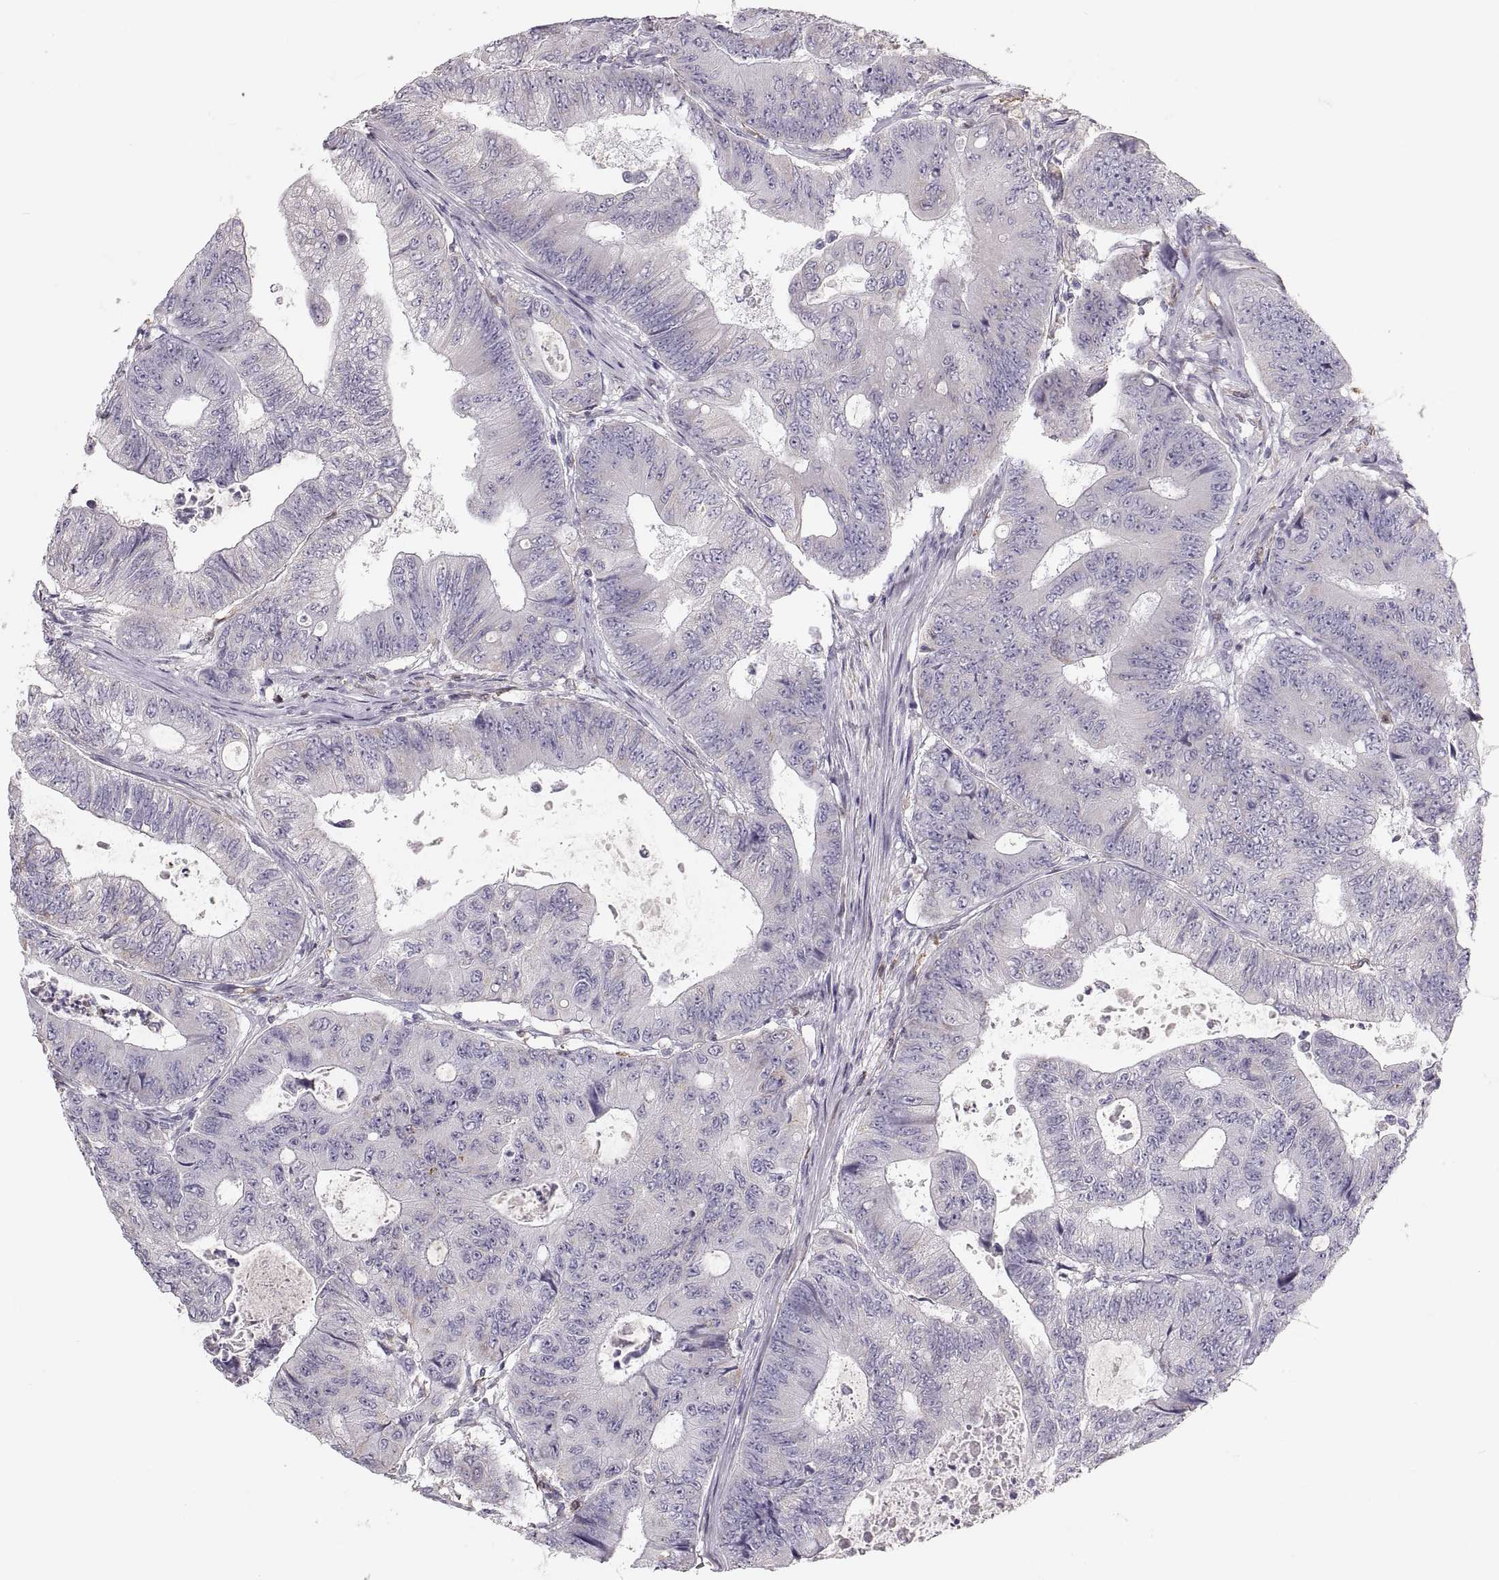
{"staining": {"intensity": "negative", "quantity": "none", "location": "none"}, "tissue": "colorectal cancer", "cell_type": "Tumor cells", "image_type": "cancer", "snomed": [{"axis": "morphology", "description": "Adenocarcinoma, NOS"}, {"axis": "topography", "description": "Colon"}], "caption": "Immunohistochemistry (IHC) histopathology image of human adenocarcinoma (colorectal) stained for a protein (brown), which displays no expression in tumor cells.", "gene": "RUNDC3A", "patient": {"sex": "female", "age": 48}}